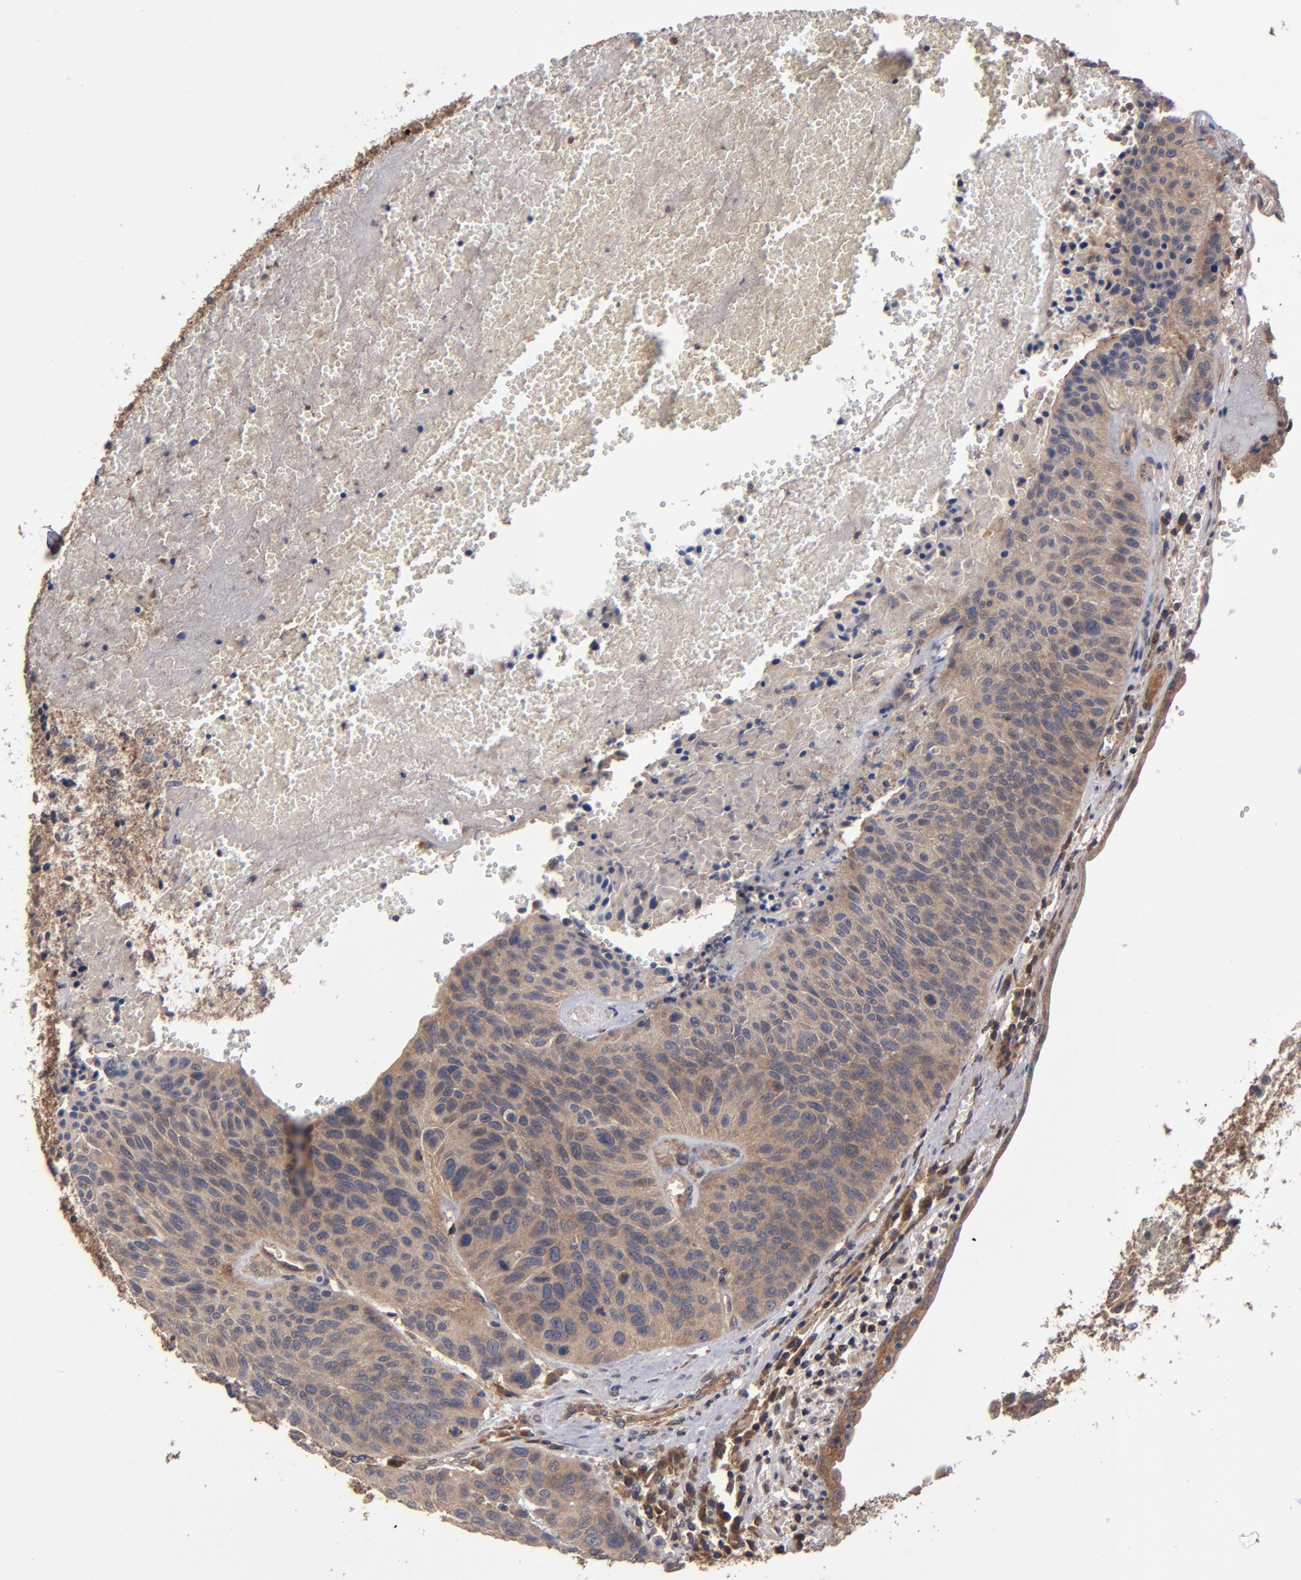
{"staining": {"intensity": "moderate", "quantity": ">75%", "location": "cytoplasmic/membranous"}, "tissue": "urothelial cancer", "cell_type": "Tumor cells", "image_type": "cancer", "snomed": [{"axis": "morphology", "description": "Urothelial carcinoma, High grade"}, {"axis": "topography", "description": "Urinary bladder"}], "caption": "A micrograph of human urothelial carcinoma (high-grade) stained for a protein shows moderate cytoplasmic/membranous brown staining in tumor cells. The protein is stained brown, and the nuclei are stained in blue (DAB (3,3'-diaminobenzidine) IHC with brightfield microscopy, high magnification).", "gene": "BDKRB1", "patient": {"sex": "male", "age": 66}}